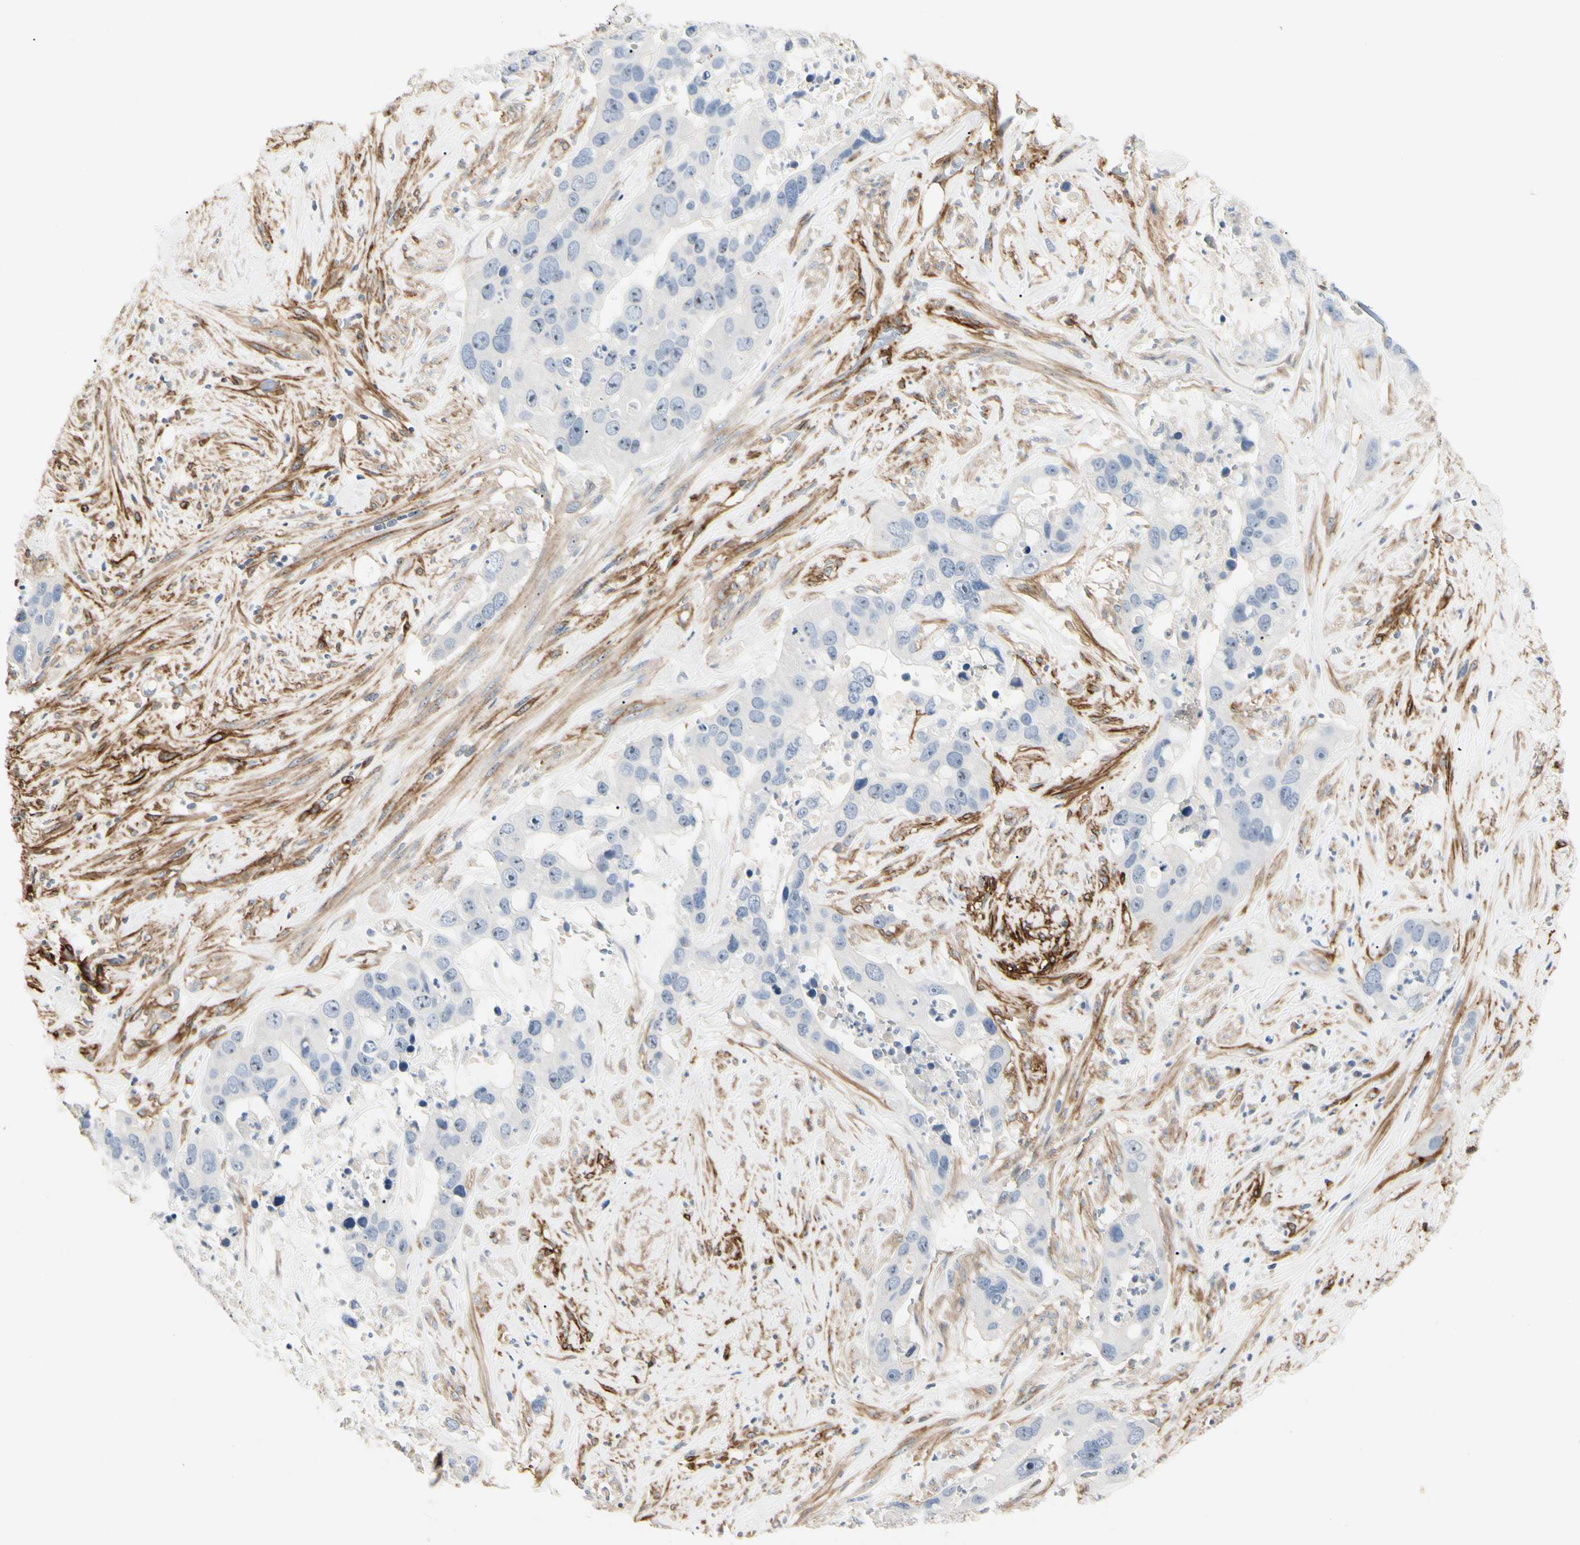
{"staining": {"intensity": "negative", "quantity": "none", "location": "none"}, "tissue": "liver cancer", "cell_type": "Tumor cells", "image_type": "cancer", "snomed": [{"axis": "morphology", "description": "Cholangiocarcinoma"}, {"axis": "topography", "description": "Liver"}], "caption": "There is no significant expression in tumor cells of liver cancer. Nuclei are stained in blue.", "gene": "GGT5", "patient": {"sex": "female", "age": 65}}